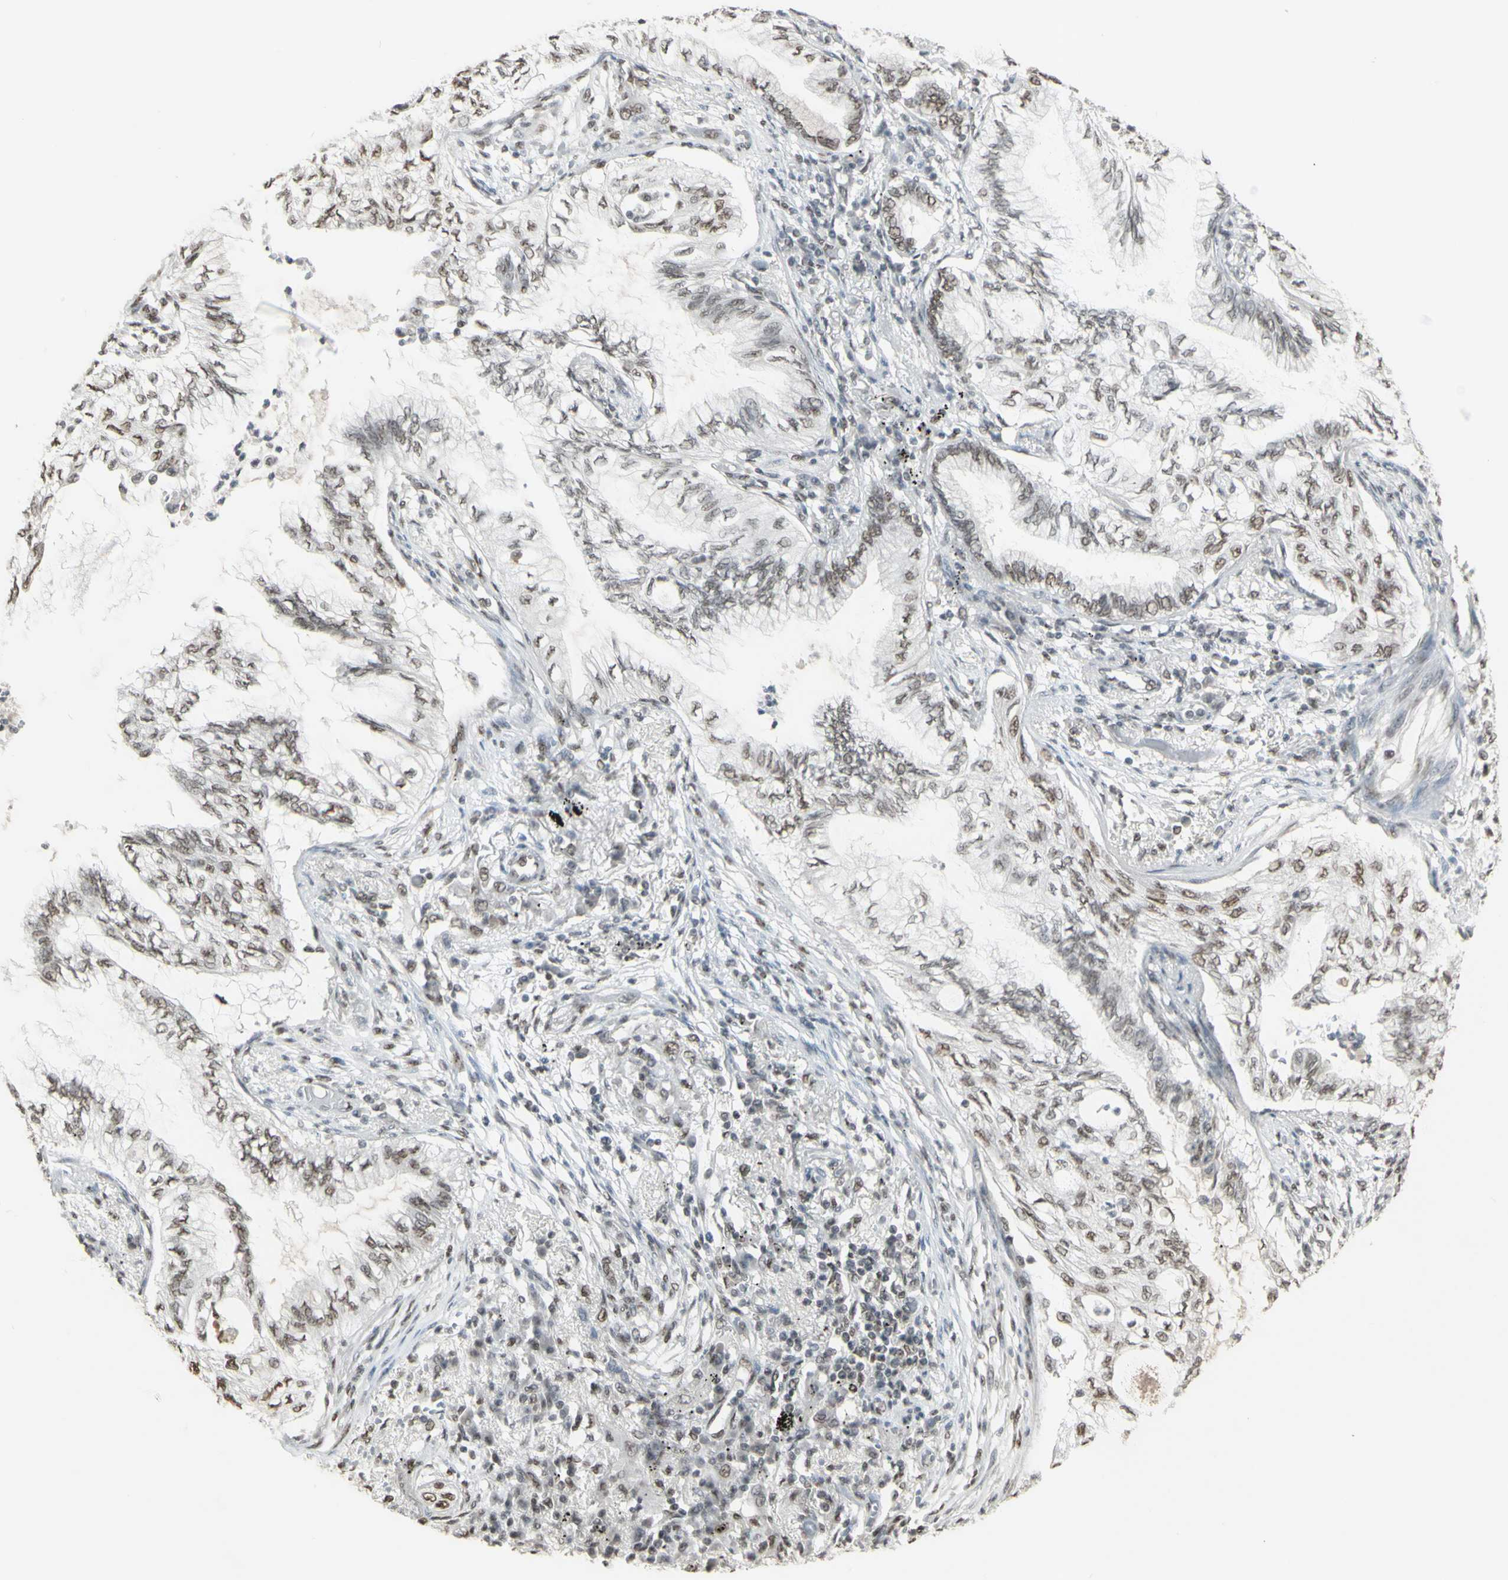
{"staining": {"intensity": "weak", "quantity": "25%-75%", "location": "nuclear"}, "tissue": "lung cancer", "cell_type": "Tumor cells", "image_type": "cancer", "snomed": [{"axis": "morphology", "description": "Normal tissue, NOS"}, {"axis": "morphology", "description": "Adenocarcinoma, NOS"}, {"axis": "topography", "description": "Bronchus"}, {"axis": "topography", "description": "Lung"}], "caption": "A histopathology image showing weak nuclear positivity in about 25%-75% of tumor cells in lung adenocarcinoma, as visualized by brown immunohistochemical staining.", "gene": "TRIM28", "patient": {"sex": "female", "age": 70}}